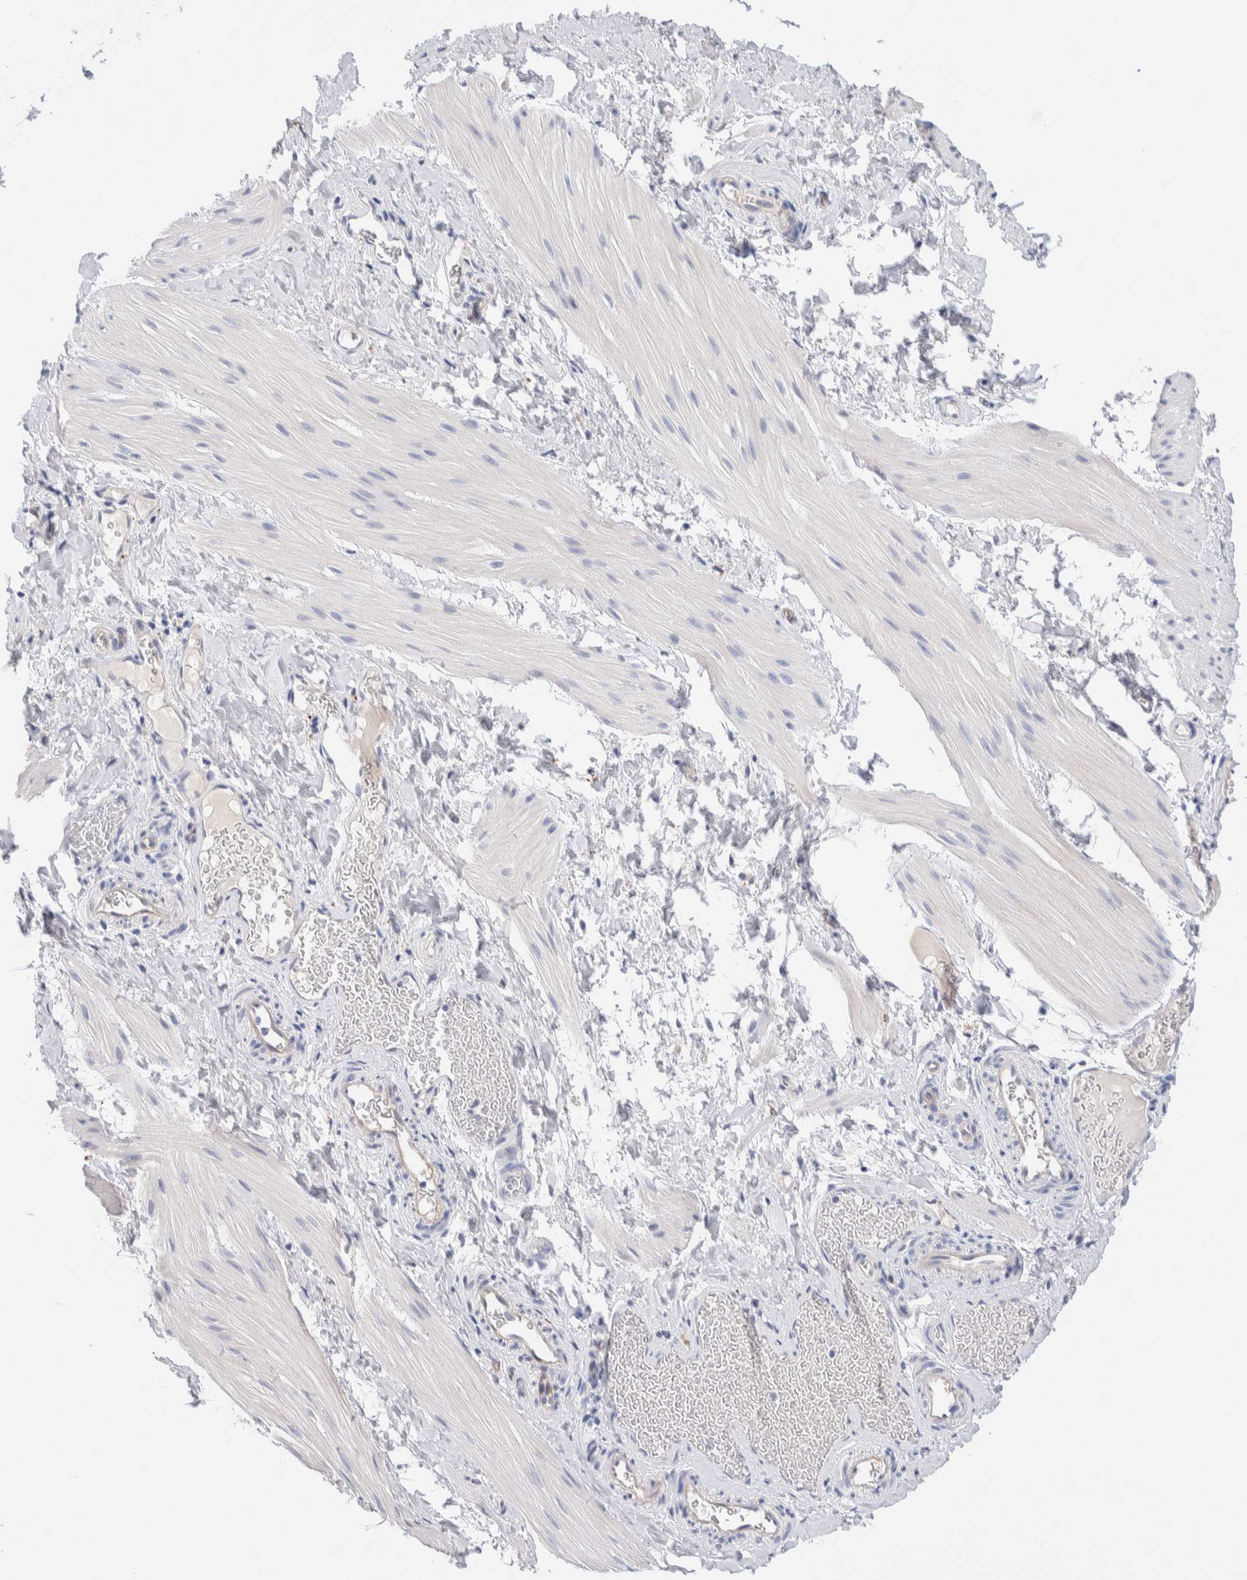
{"staining": {"intensity": "negative", "quantity": "none", "location": "none"}, "tissue": "smooth muscle", "cell_type": "Smooth muscle cells", "image_type": "normal", "snomed": [{"axis": "morphology", "description": "Normal tissue, NOS"}, {"axis": "topography", "description": "Smooth muscle"}], "caption": "Immunohistochemistry (IHC) micrograph of normal human smooth muscle stained for a protein (brown), which exhibits no staining in smooth muscle cells.", "gene": "METRNL", "patient": {"sex": "male", "age": 16}}